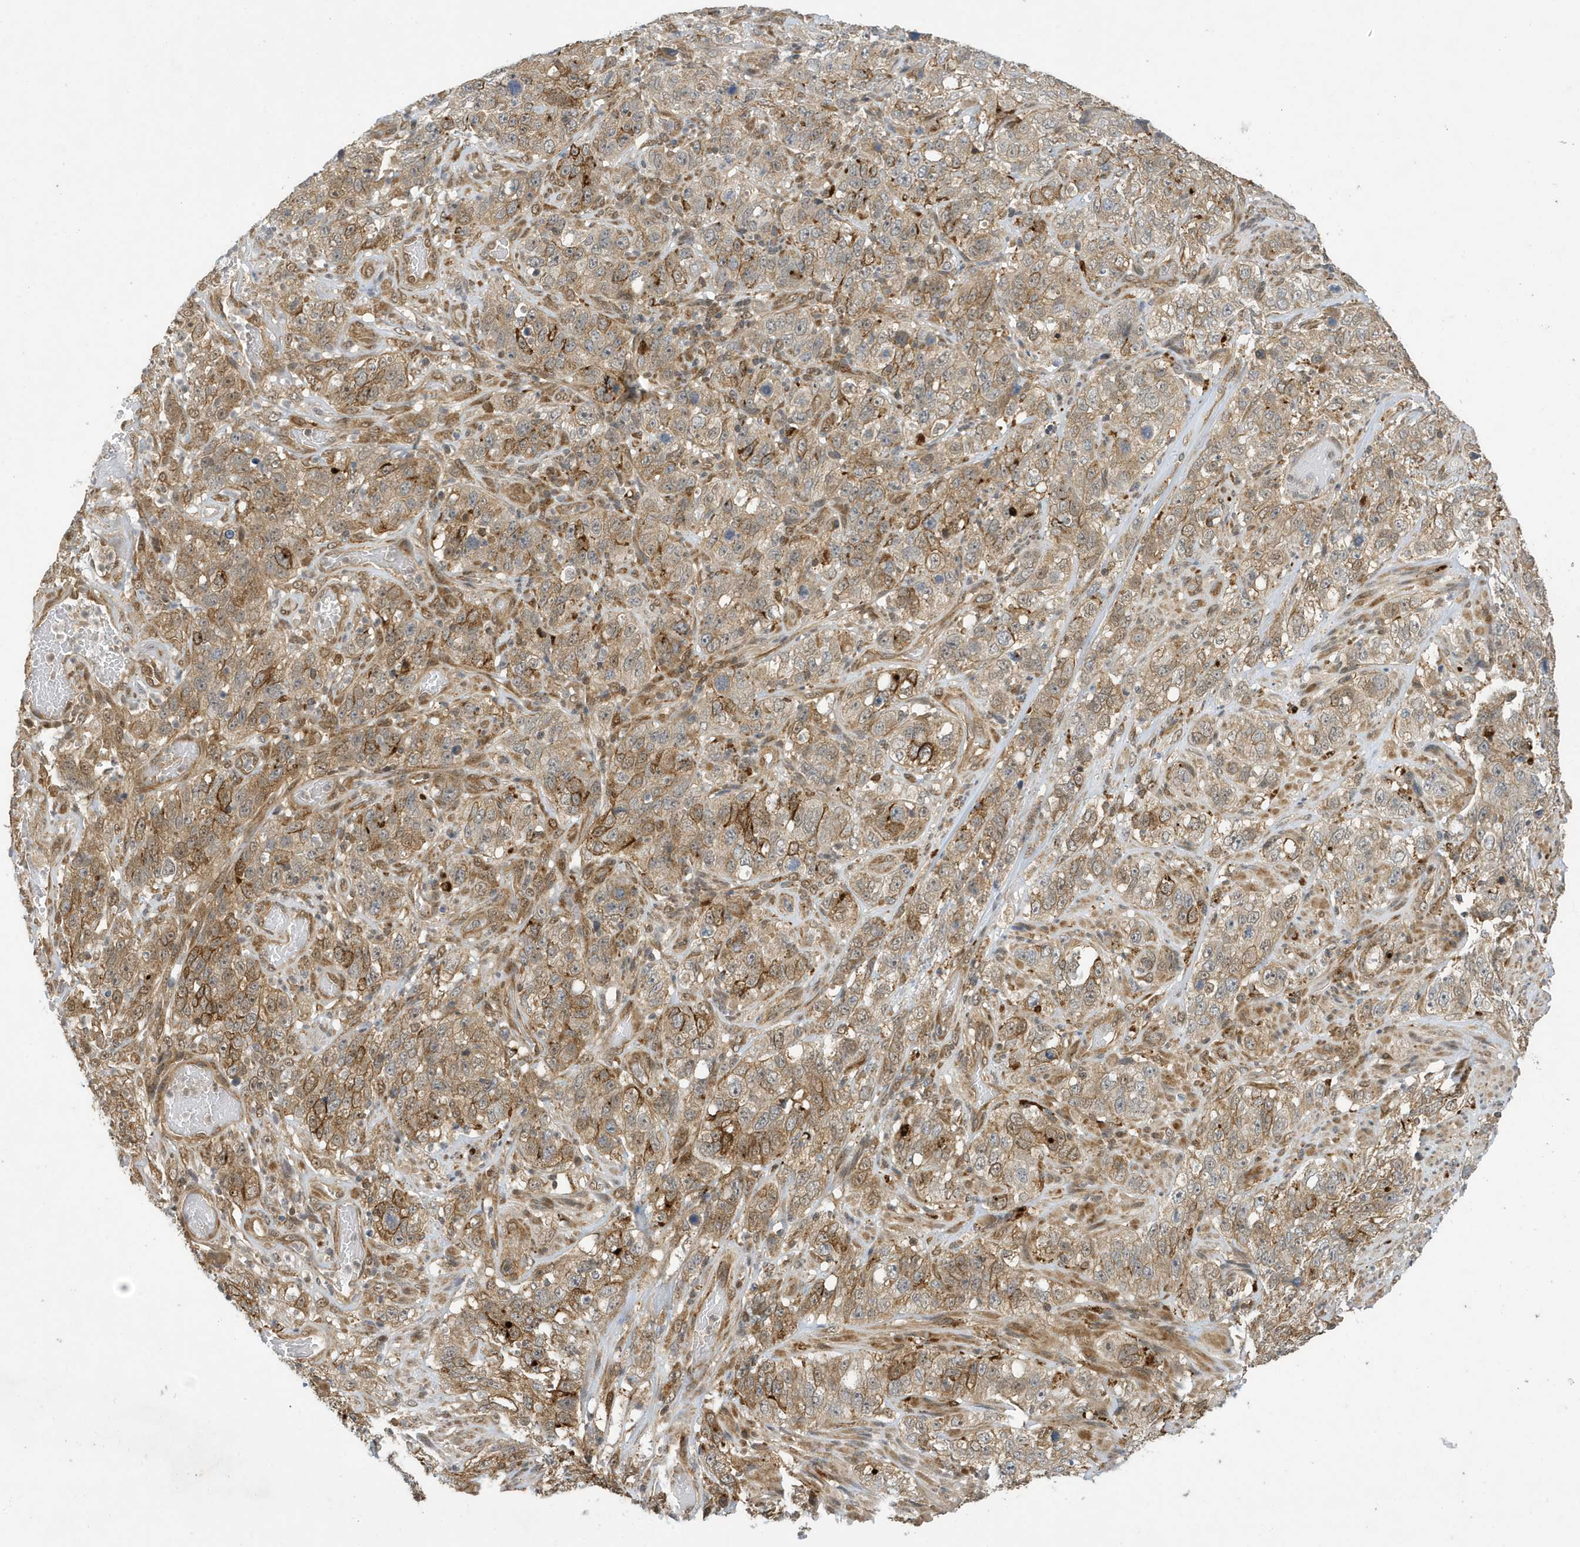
{"staining": {"intensity": "moderate", "quantity": "25%-75%", "location": "cytoplasmic/membranous"}, "tissue": "stomach cancer", "cell_type": "Tumor cells", "image_type": "cancer", "snomed": [{"axis": "morphology", "description": "Adenocarcinoma, NOS"}, {"axis": "topography", "description": "Stomach"}], "caption": "Immunohistochemistry (IHC) (DAB (3,3'-diaminobenzidine)) staining of human stomach cancer (adenocarcinoma) displays moderate cytoplasmic/membranous protein staining in approximately 25%-75% of tumor cells.", "gene": "NCOA7", "patient": {"sex": "male", "age": 48}}